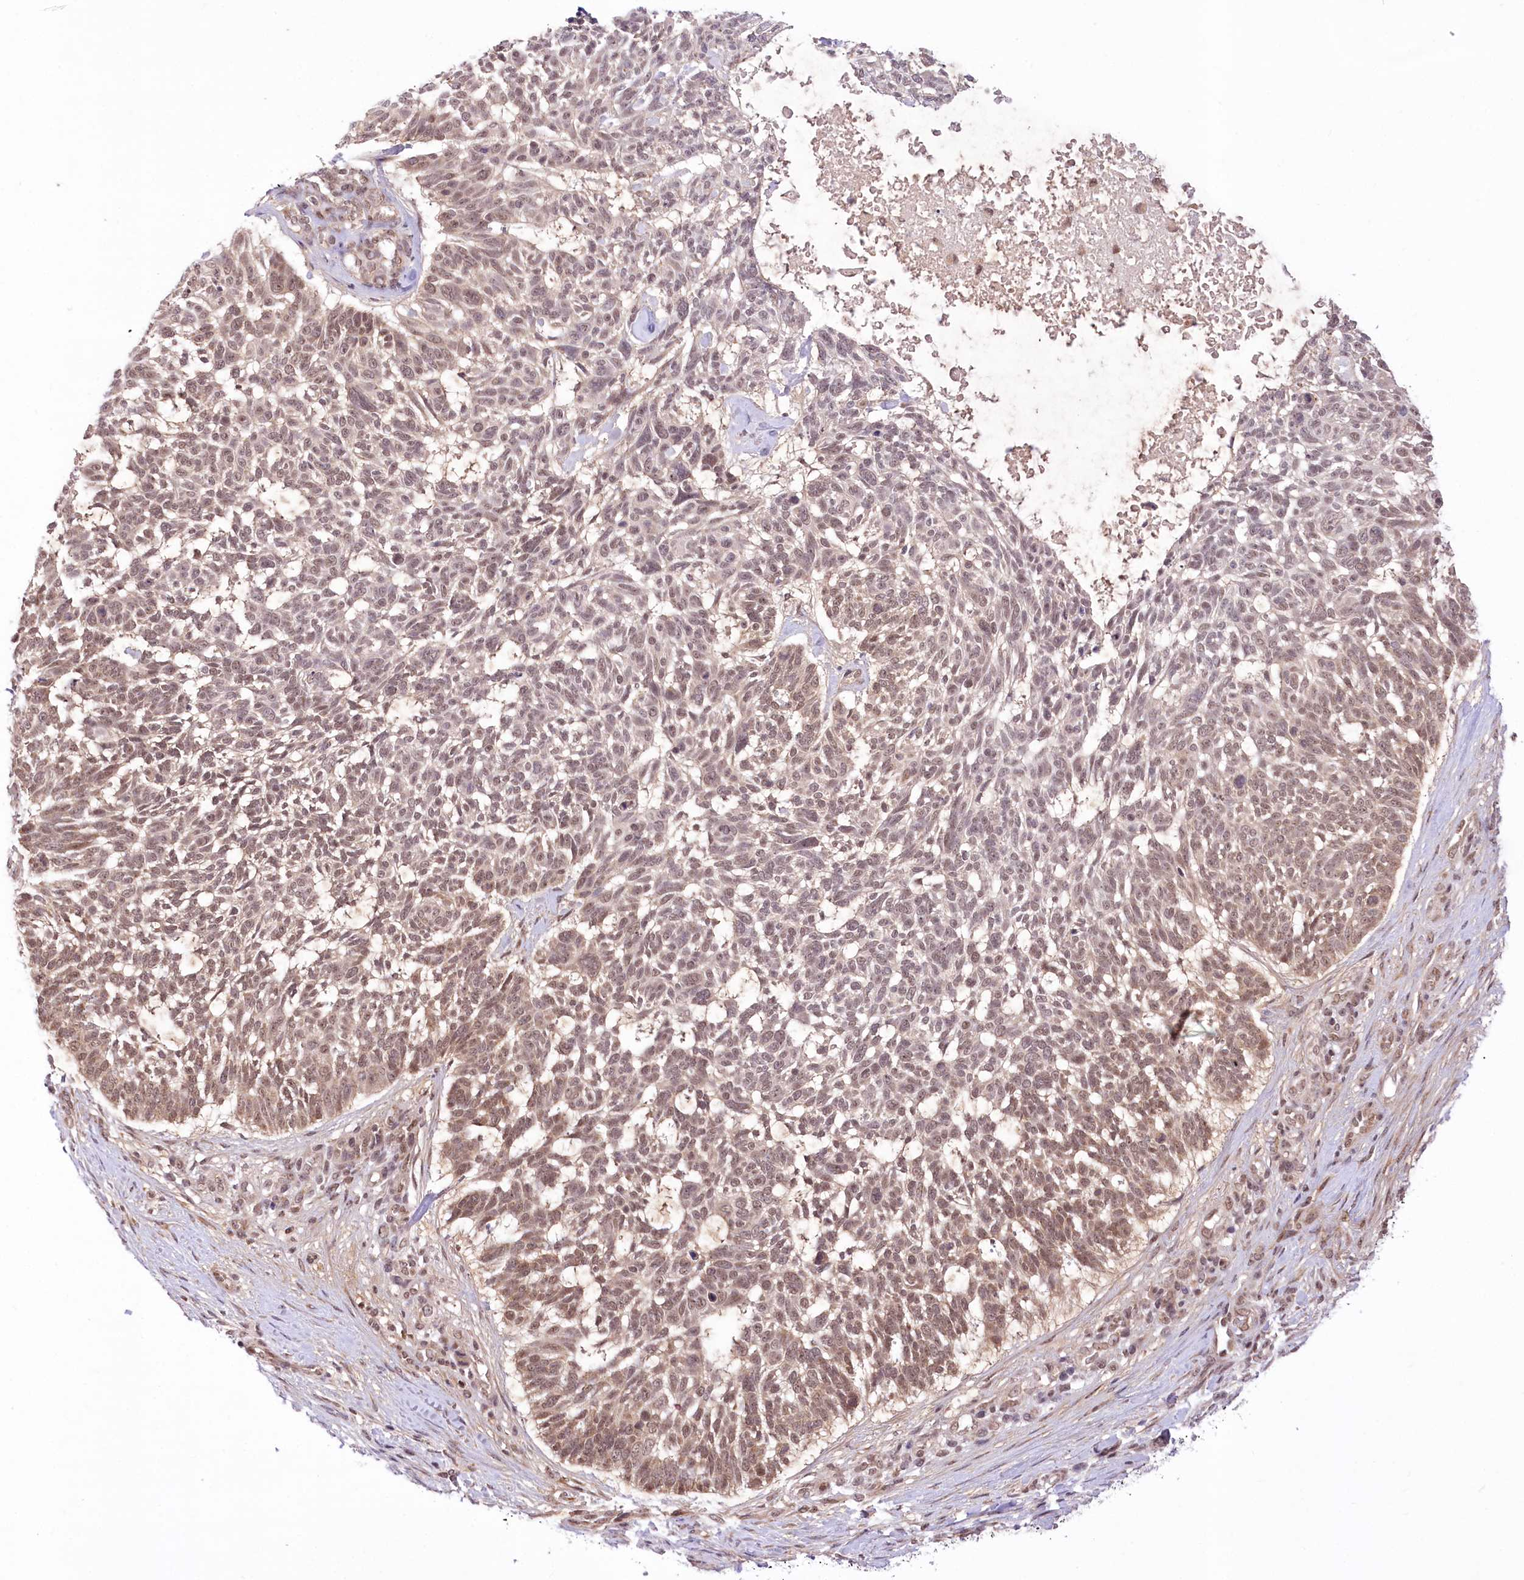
{"staining": {"intensity": "moderate", "quantity": "25%-75%", "location": "nuclear"}, "tissue": "skin cancer", "cell_type": "Tumor cells", "image_type": "cancer", "snomed": [{"axis": "morphology", "description": "Basal cell carcinoma"}, {"axis": "topography", "description": "Skin"}], "caption": "Moderate nuclear protein staining is appreciated in approximately 25%-75% of tumor cells in skin basal cell carcinoma.", "gene": "ZMAT2", "patient": {"sex": "male", "age": 88}}